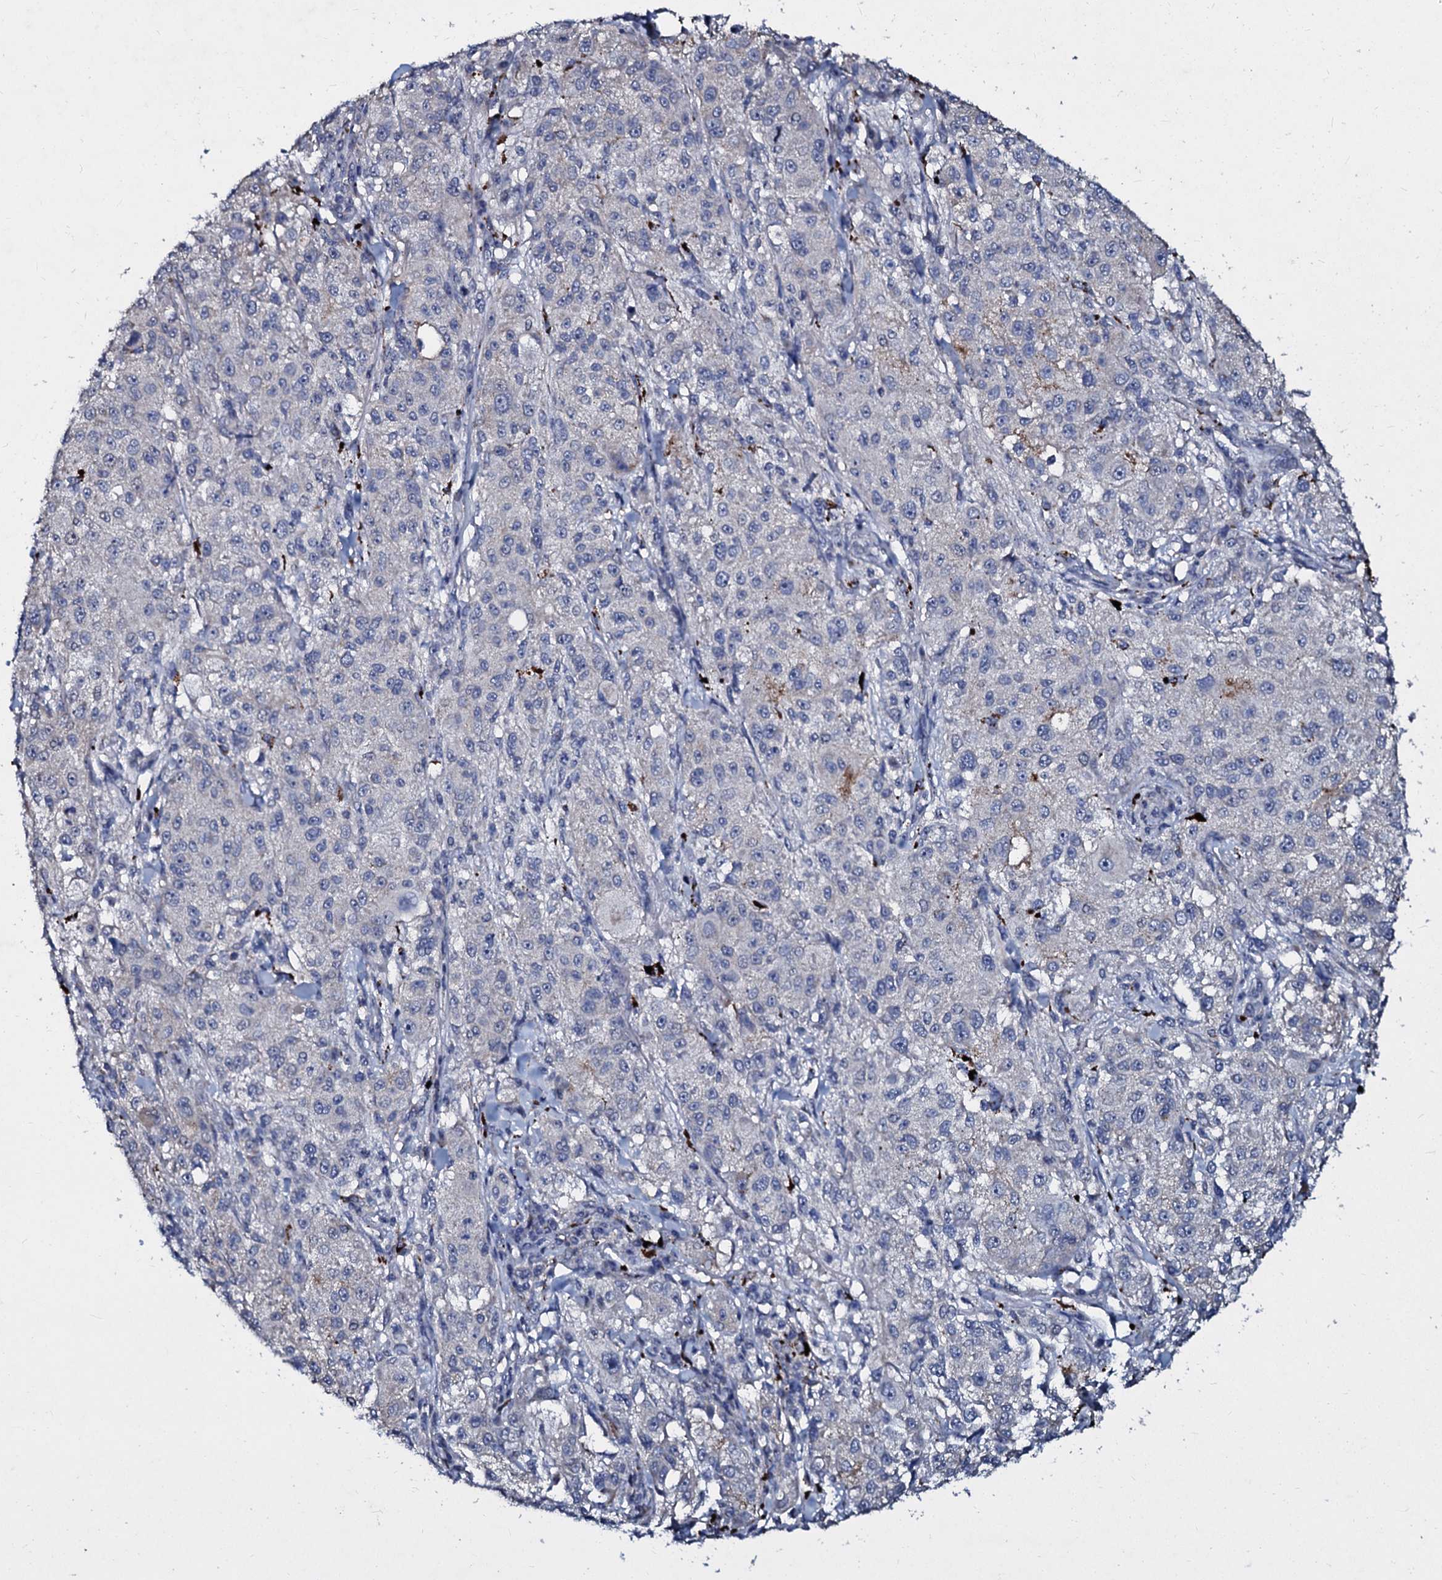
{"staining": {"intensity": "negative", "quantity": "none", "location": "none"}, "tissue": "melanoma", "cell_type": "Tumor cells", "image_type": "cancer", "snomed": [{"axis": "morphology", "description": "Necrosis, NOS"}, {"axis": "morphology", "description": "Malignant melanoma, NOS"}, {"axis": "topography", "description": "Skin"}], "caption": "This image is of malignant melanoma stained with IHC to label a protein in brown with the nuclei are counter-stained blue. There is no staining in tumor cells.", "gene": "SLC37A4", "patient": {"sex": "female", "age": 87}}